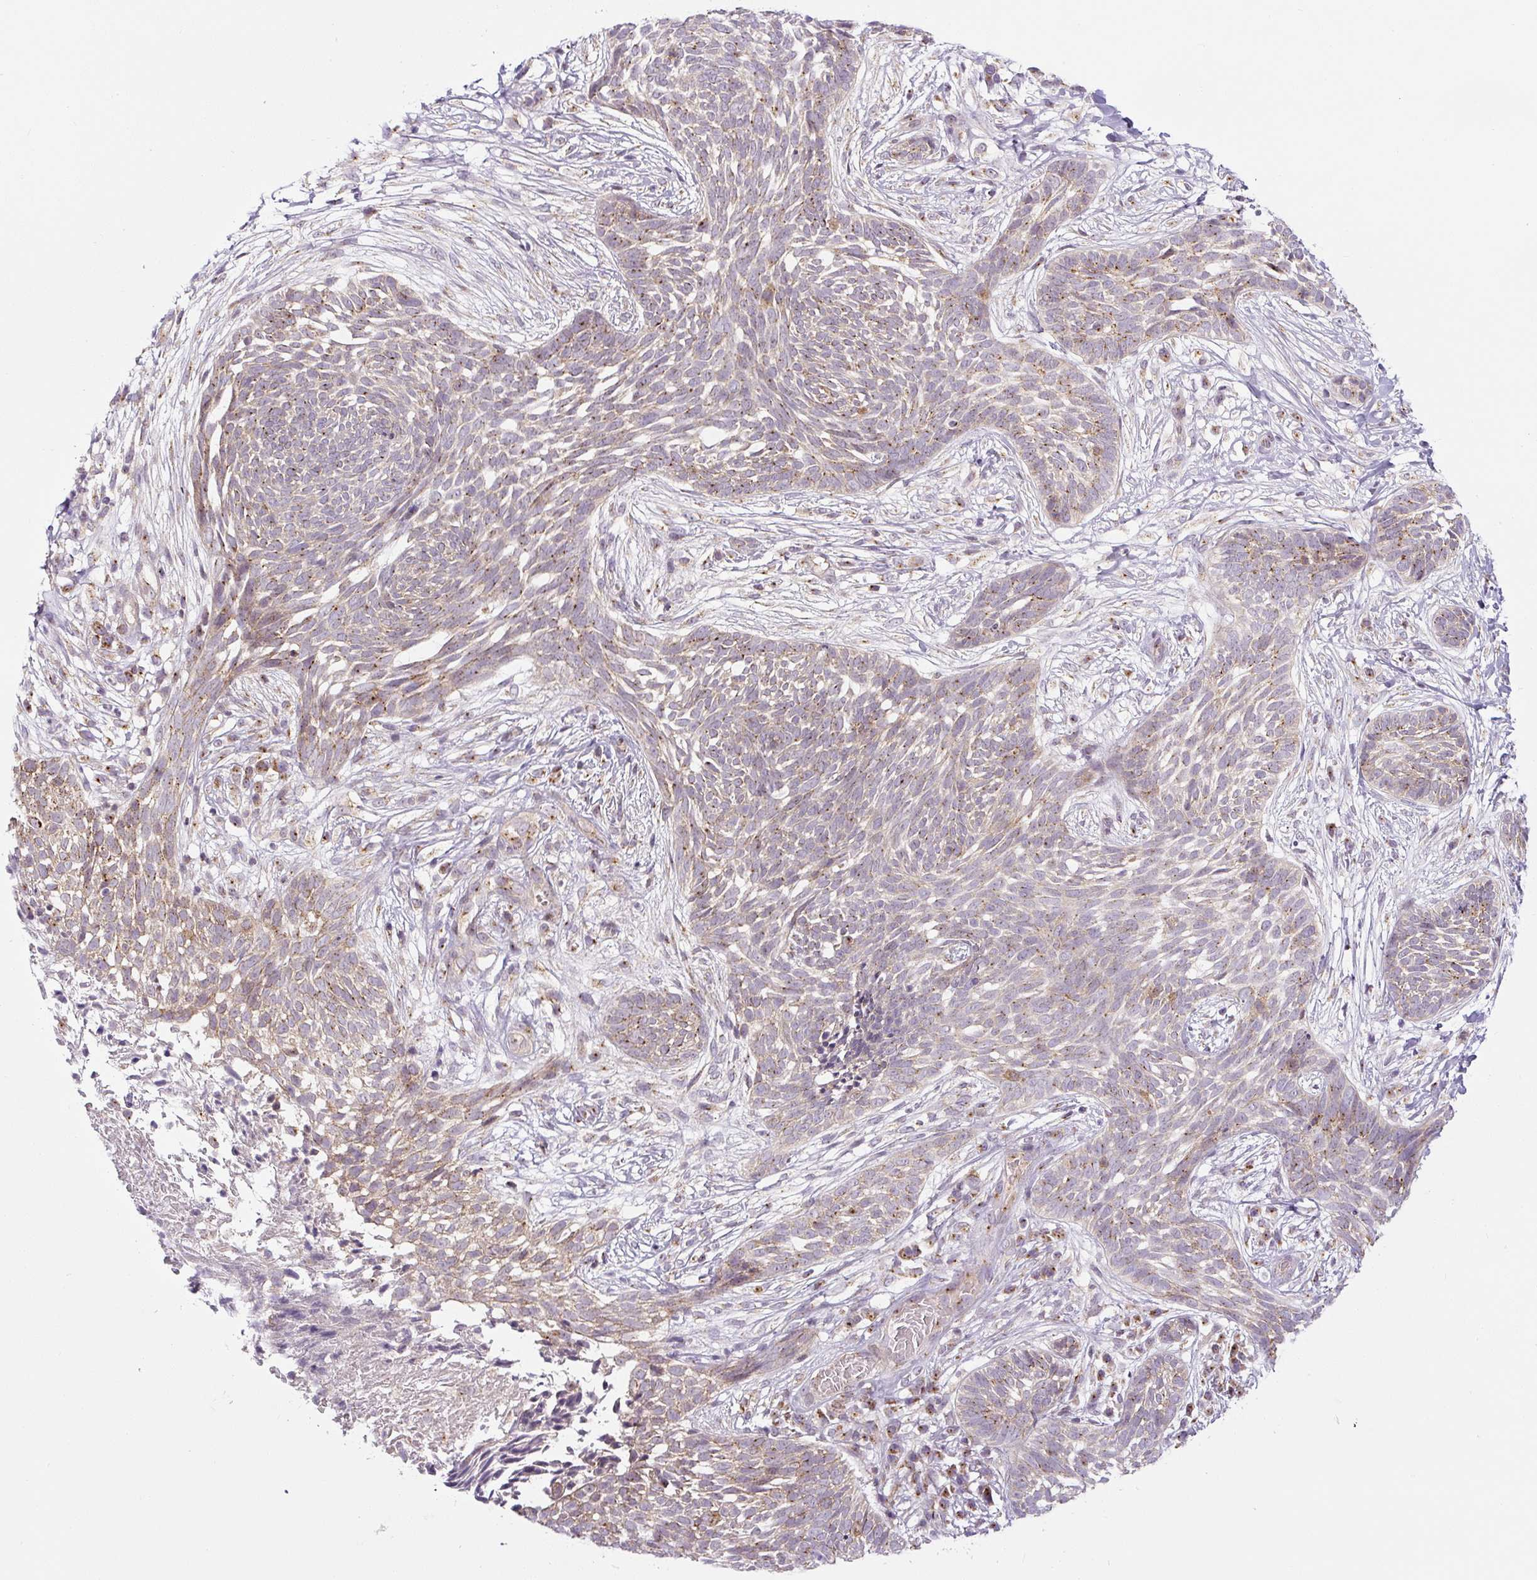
{"staining": {"intensity": "weak", "quantity": "25%-75%", "location": "cytoplasmic/membranous"}, "tissue": "skin cancer", "cell_type": "Tumor cells", "image_type": "cancer", "snomed": [{"axis": "morphology", "description": "Basal cell carcinoma"}, {"axis": "topography", "description": "Skin"}, {"axis": "topography", "description": "Skin, foot"}], "caption": "Brown immunohistochemical staining in skin cancer (basal cell carcinoma) demonstrates weak cytoplasmic/membranous expression in about 25%-75% of tumor cells. (Brightfield microscopy of DAB IHC at high magnification).", "gene": "PCM1", "patient": {"sex": "female", "age": 86}}